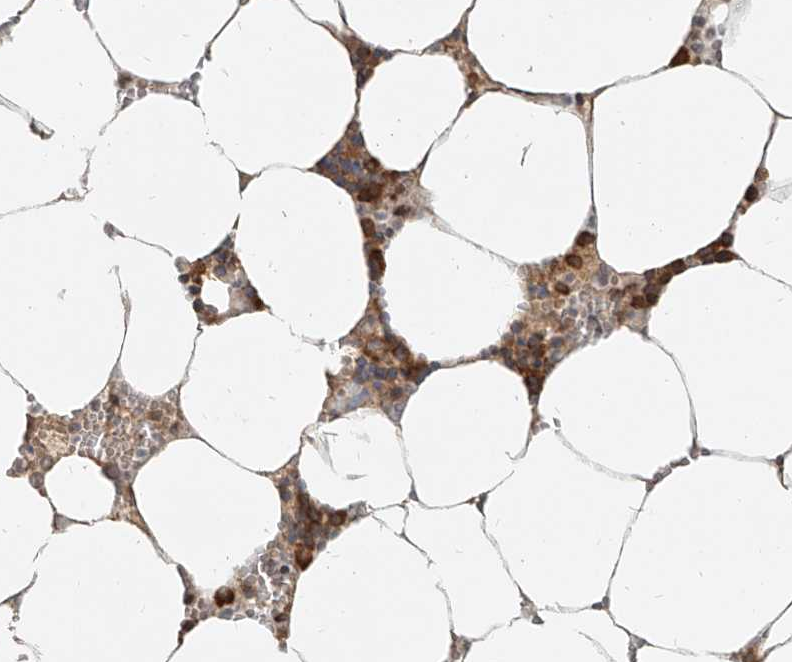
{"staining": {"intensity": "moderate", "quantity": "25%-75%", "location": "cytoplasmic/membranous"}, "tissue": "bone marrow", "cell_type": "Hematopoietic cells", "image_type": "normal", "snomed": [{"axis": "morphology", "description": "Normal tissue, NOS"}, {"axis": "topography", "description": "Bone marrow"}], "caption": "Human bone marrow stained with a brown dye displays moderate cytoplasmic/membranous positive positivity in approximately 25%-75% of hematopoietic cells.", "gene": "UBE2K", "patient": {"sex": "male", "age": 70}}